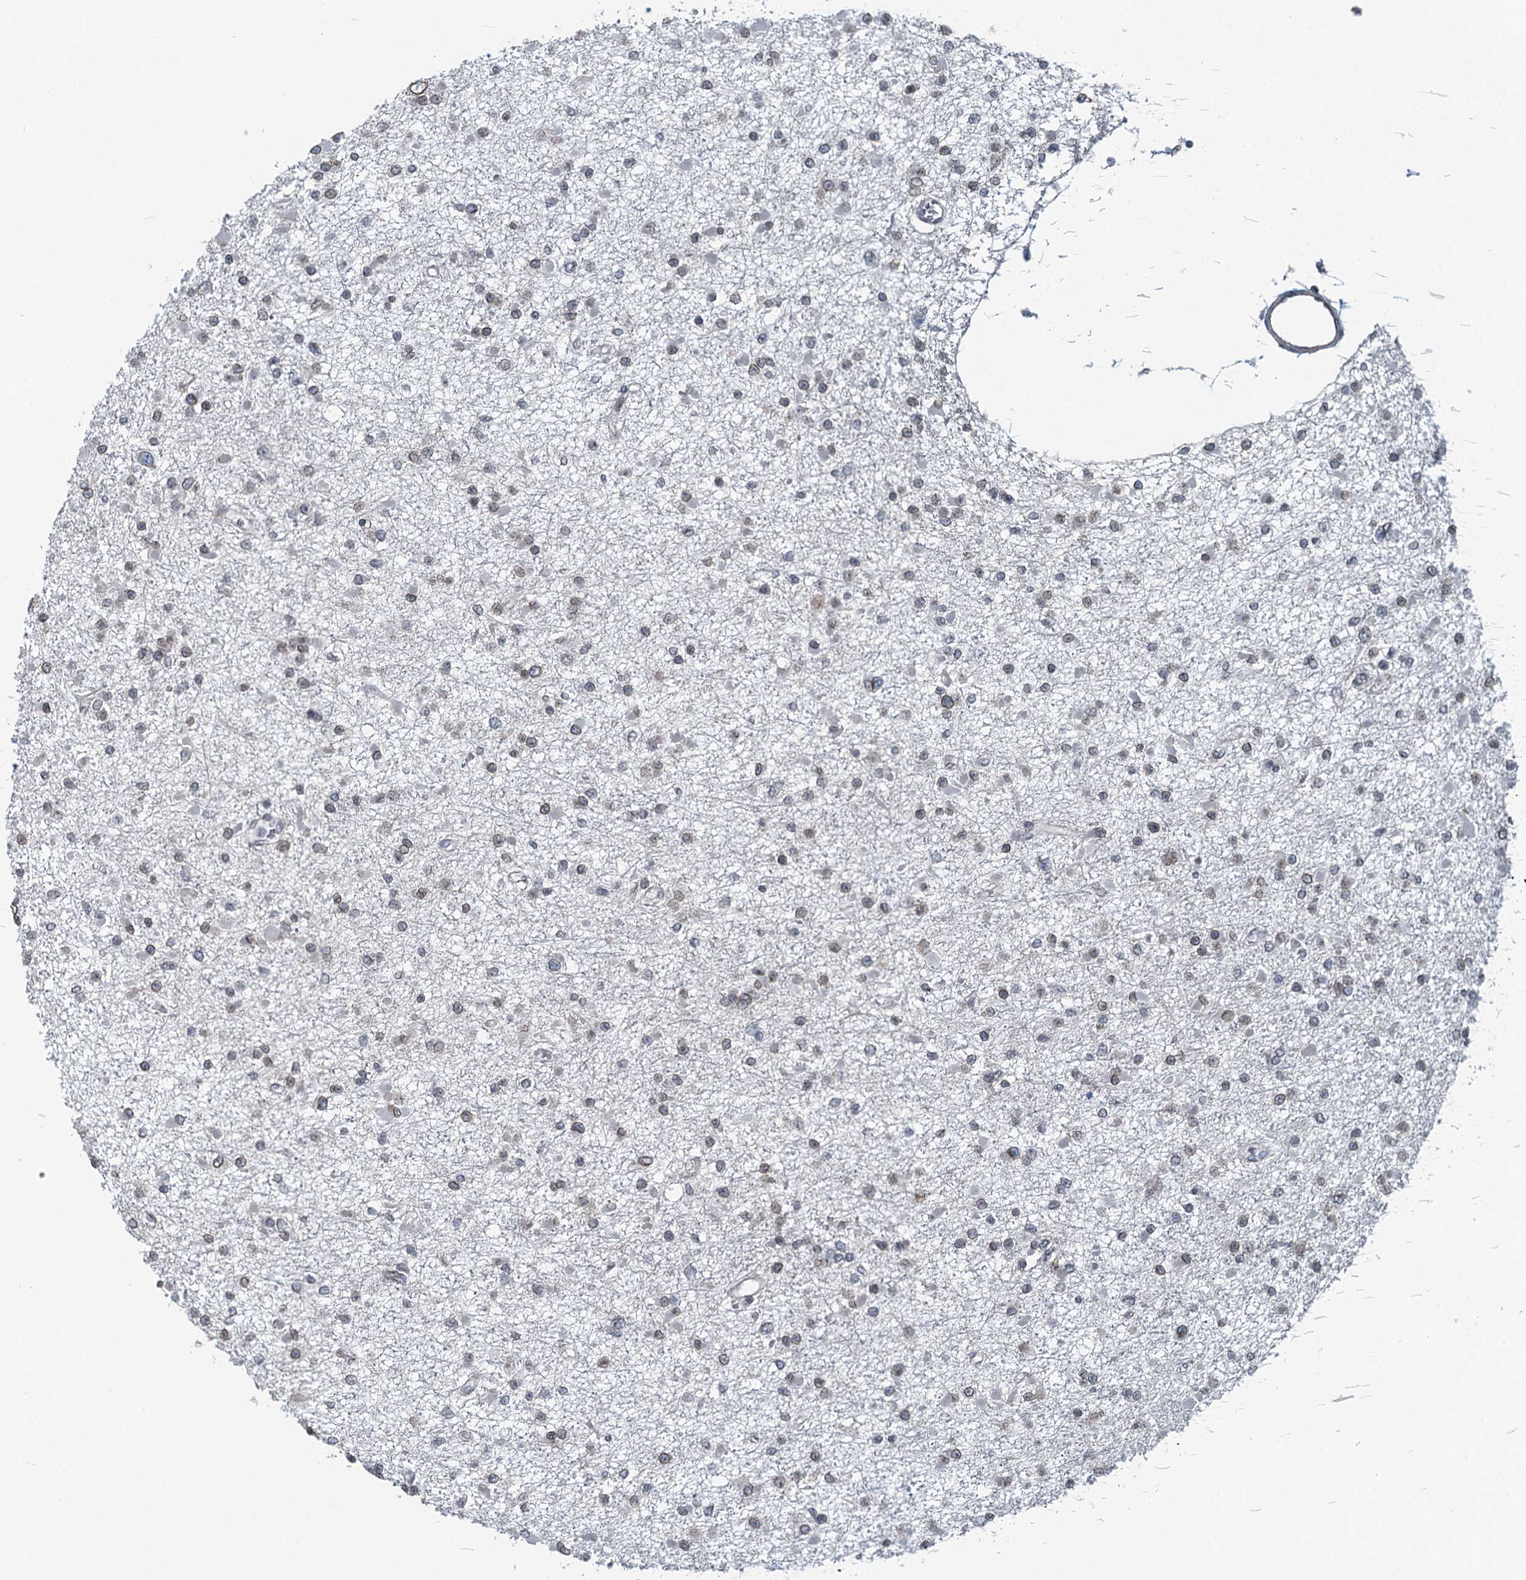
{"staining": {"intensity": "negative", "quantity": "none", "location": "none"}, "tissue": "glioma", "cell_type": "Tumor cells", "image_type": "cancer", "snomed": [{"axis": "morphology", "description": "Glioma, malignant, Low grade"}, {"axis": "topography", "description": "Brain"}], "caption": "Immunohistochemical staining of glioma exhibits no significant positivity in tumor cells.", "gene": "CCDC34", "patient": {"sex": "female", "age": 22}}